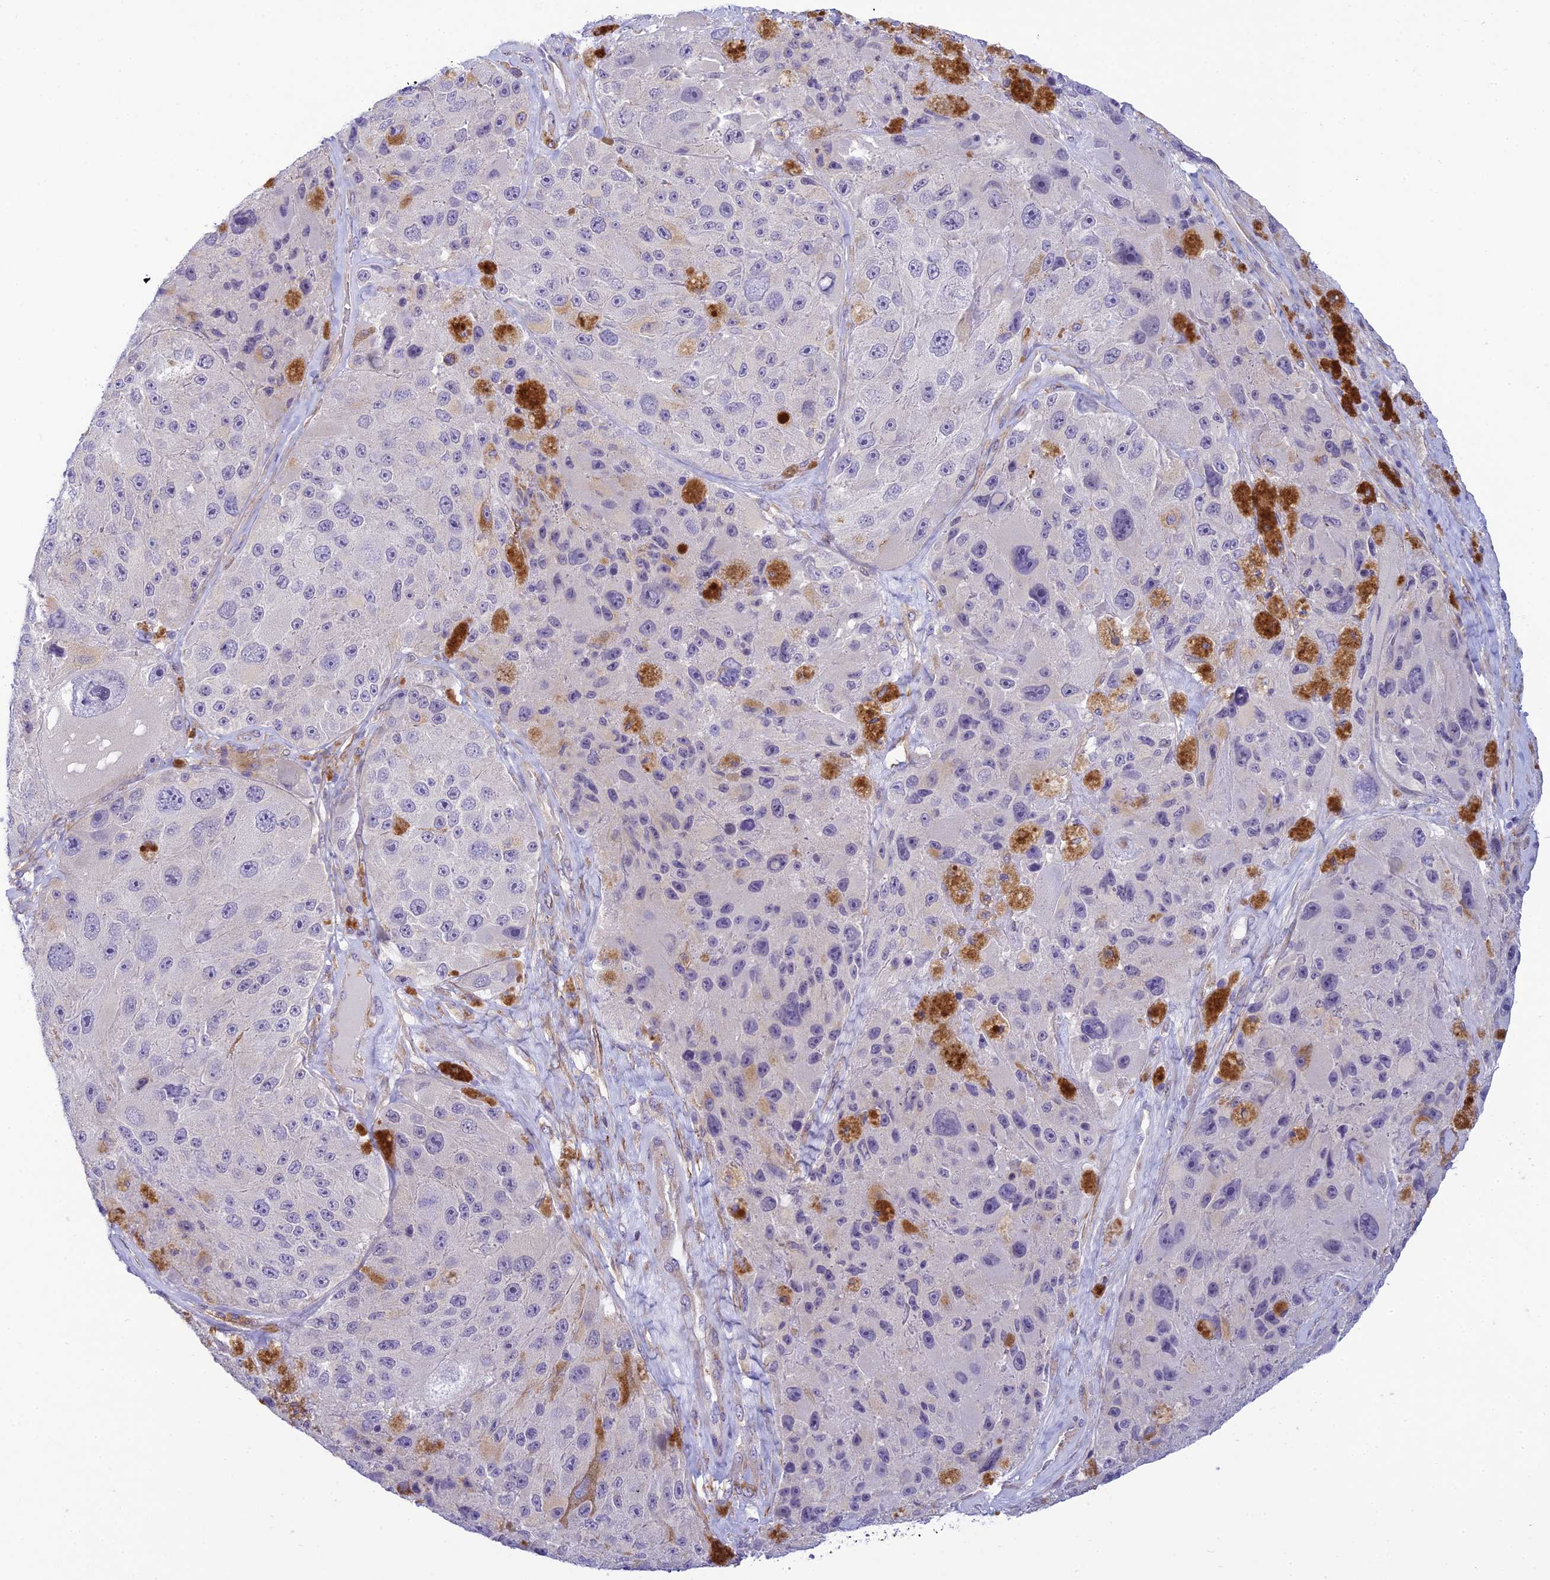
{"staining": {"intensity": "negative", "quantity": "none", "location": "none"}, "tissue": "melanoma", "cell_type": "Tumor cells", "image_type": "cancer", "snomed": [{"axis": "morphology", "description": "Malignant melanoma, Metastatic site"}, {"axis": "topography", "description": "Lymph node"}], "caption": "High magnification brightfield microscopy of melanoma stained with DAB (3,3'-diaminobenzidine) (brown) and counterstained with hematoxylin (blue): tumor cells show no significant positivity.", "gene": "FBXW4", "patient": {"sex": "male", "age": 62}}